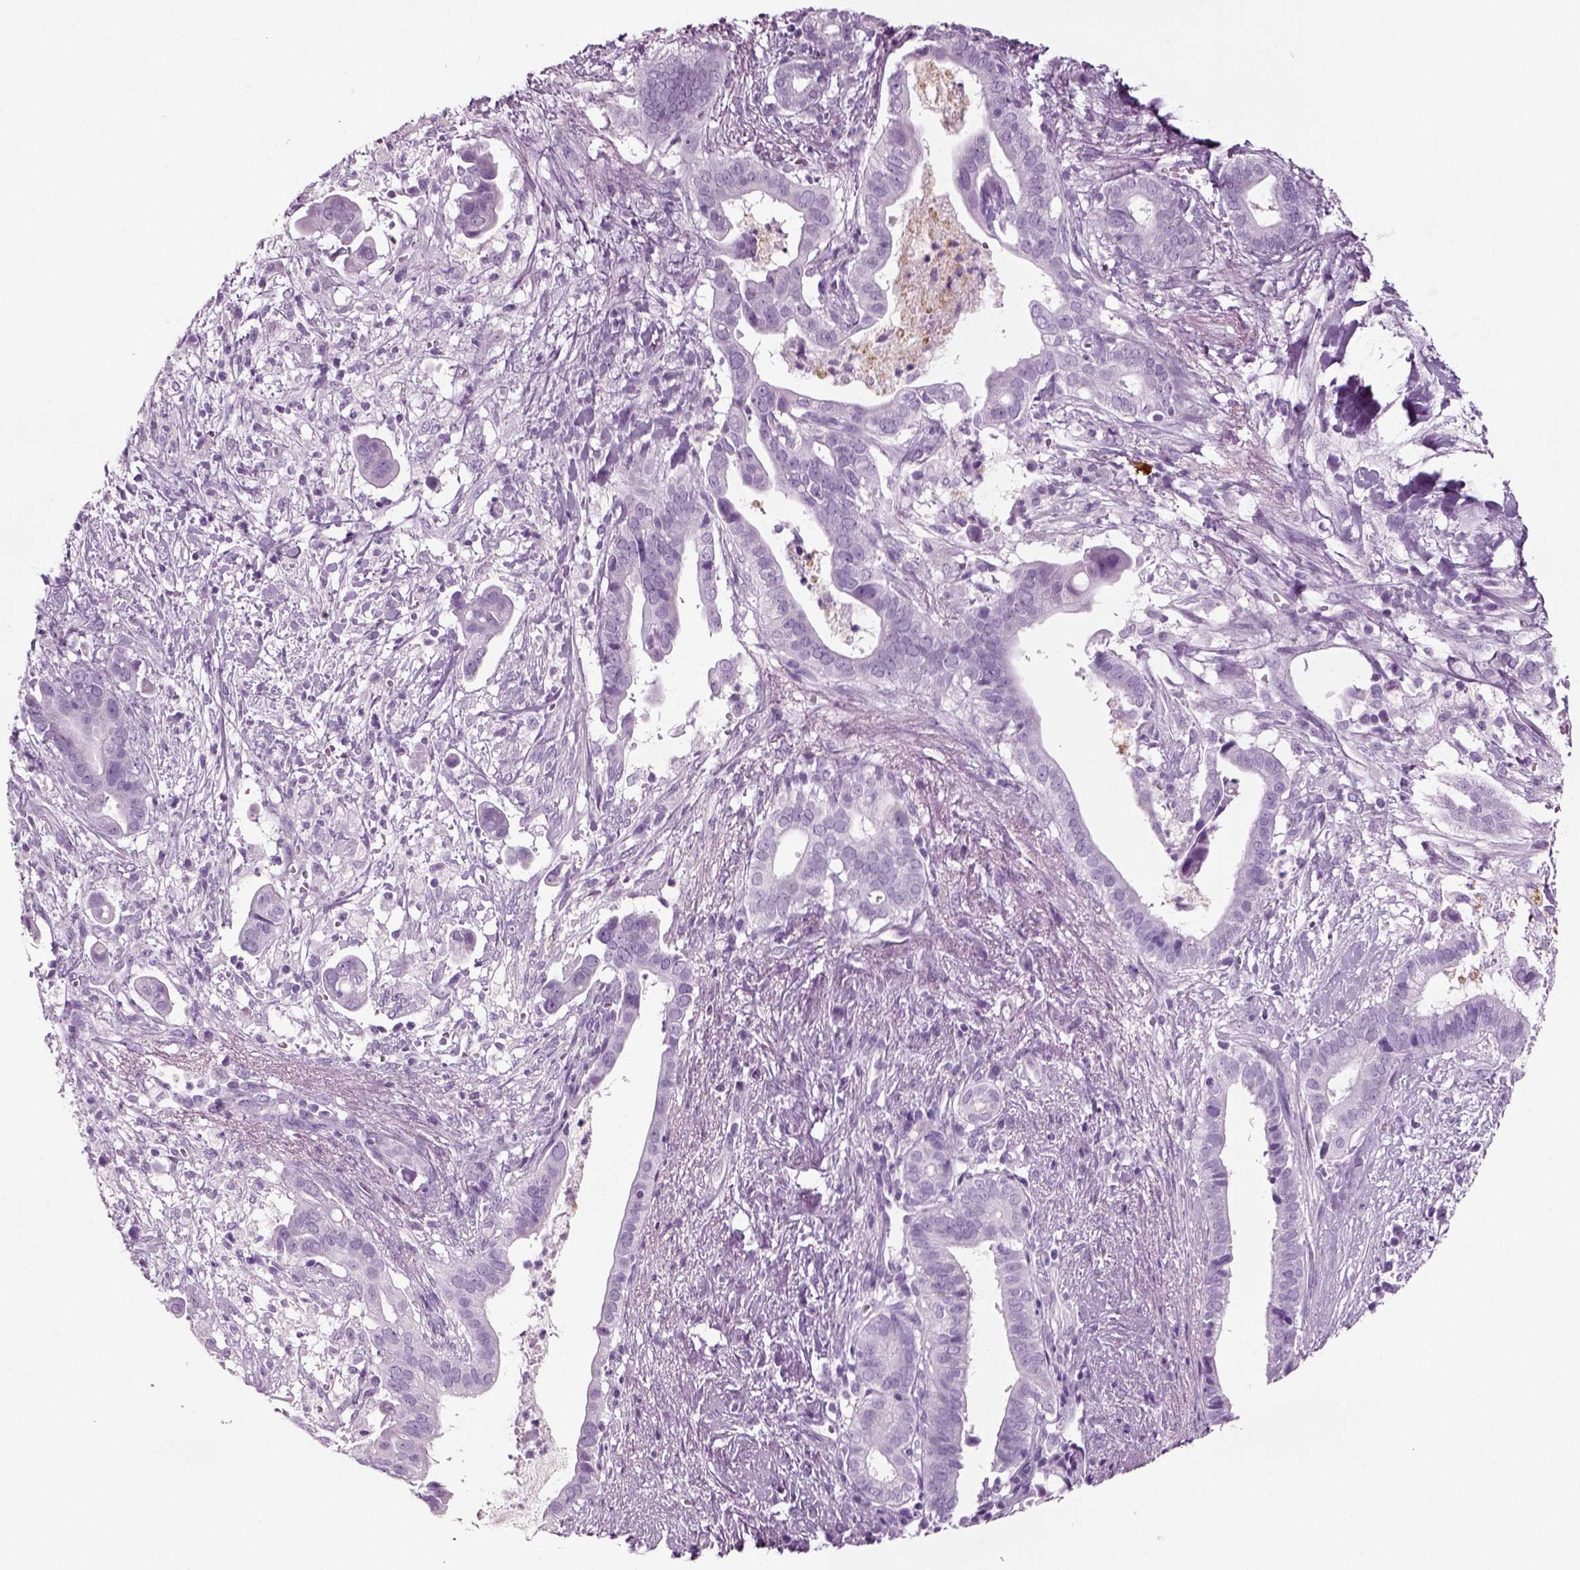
{"staining": {"intensity": "negative", "quantity": "none", "location": "none"}, "tissue": "pancreatic cancer", "cell_type": "Tumor cells", "image_type": "cancer", "snomed": [{"axis": "morphology", "description": "Adenocarcinoma, NOS"}, {"axis": "topography", "description": "Pancreas"}], "caption": "Image shows no significant protein positivity in tumor cells of pancreatic adenocarcinoma. (DAB immunohistochemistry visualized using brightfield microscopy, high magnification).", "gene": "CRABP1", "patient": {"sex": "male", "age": 61}}